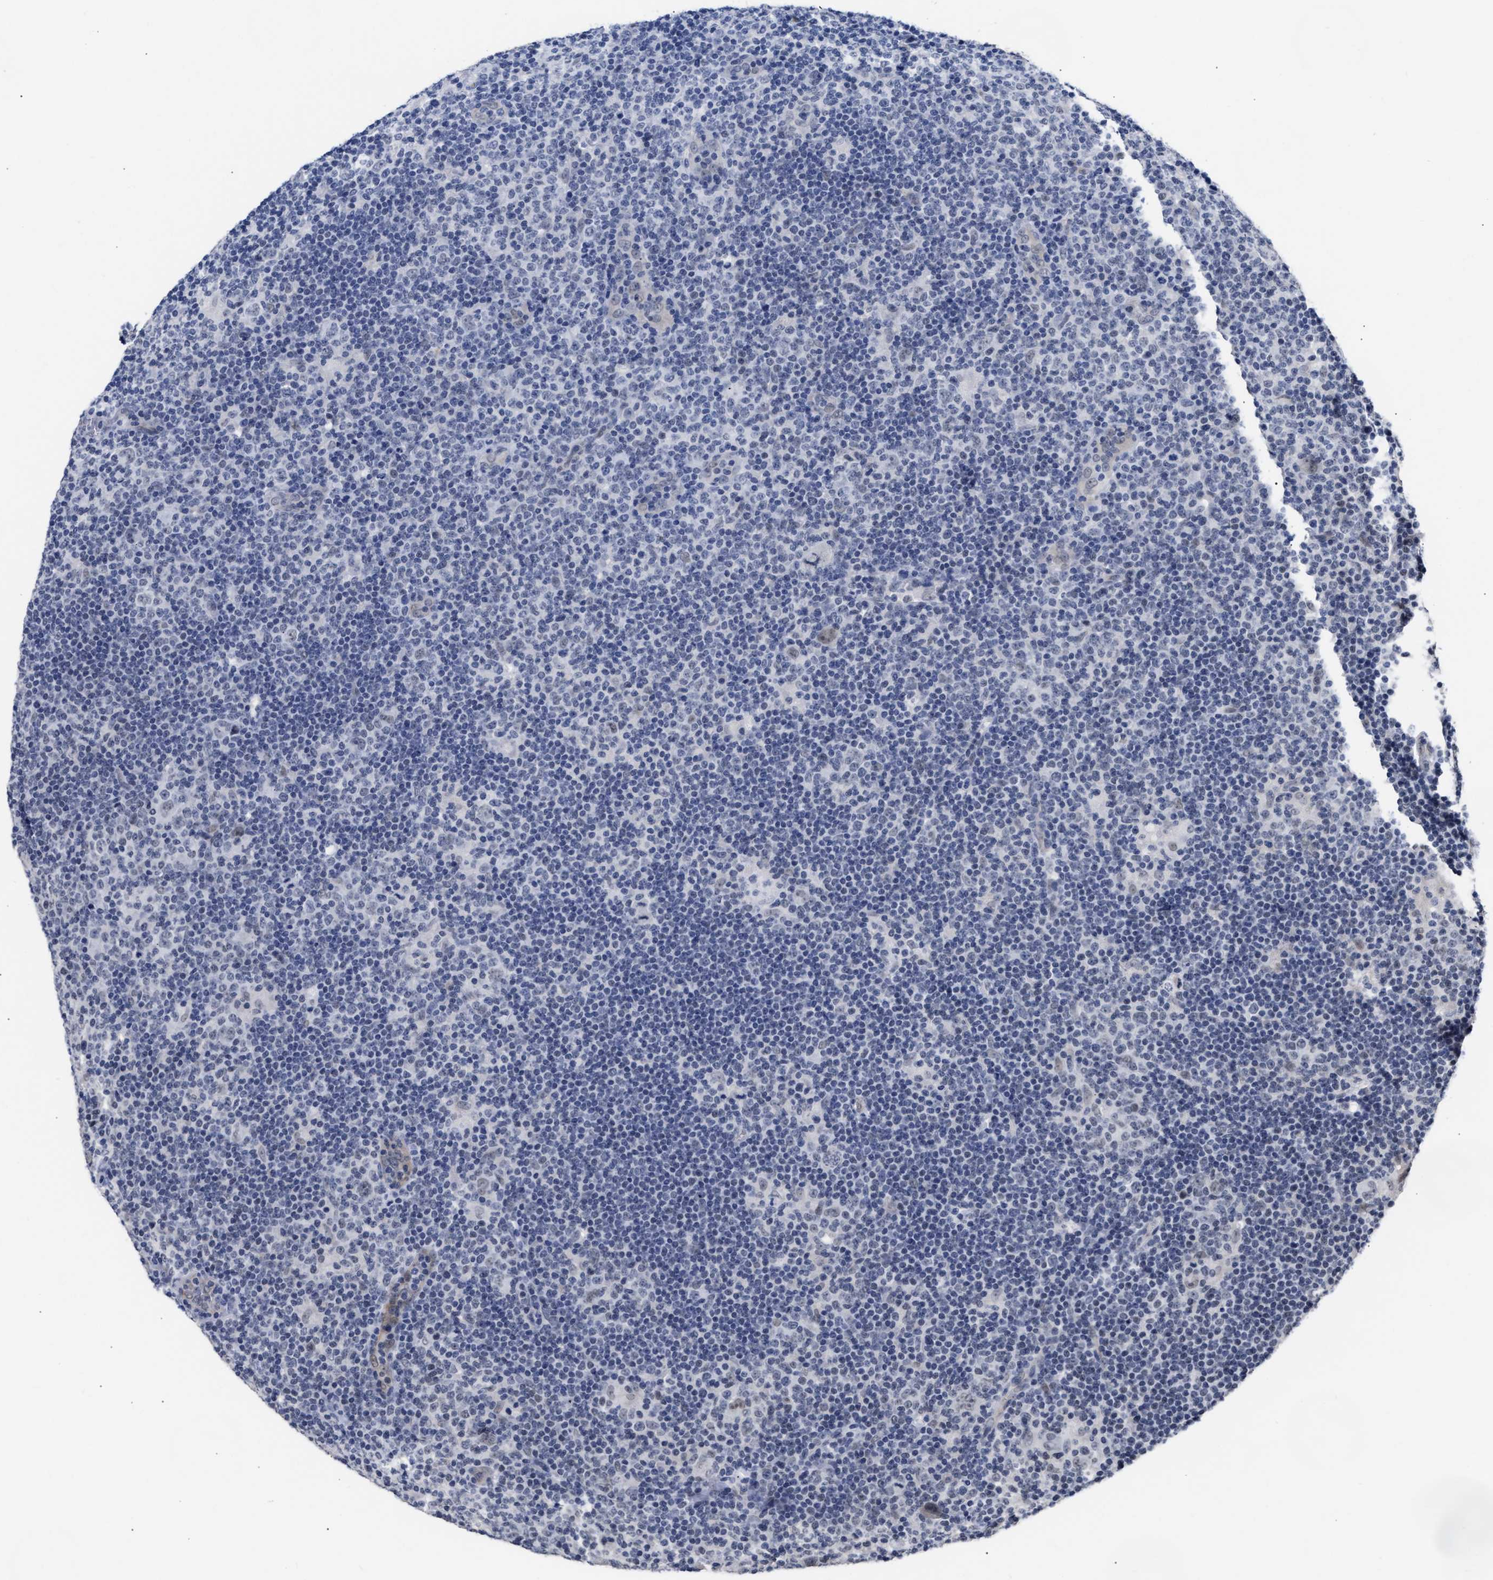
{"staining": {"intensity": "weak", "quantity": "25%-75%", "location": "nuclear"}, "tissue": "lymphoma", "cell_type": "Tumor cells", "image_type": "cancer", "snomed": [{"axis": "morphology", "description": "Hodgkin's disease, NOS"}, {"axis": "topography", "description": "Lymph node"}], "caption": "The micrograph exhibits immunohistochemical staining of Hodgkin's disease. There is weak nuclear expression is seen in approximately 25%-75% of tumor cells.", "gene": "AHNAK2", "patient": {"sex": "female", "age": 57}}